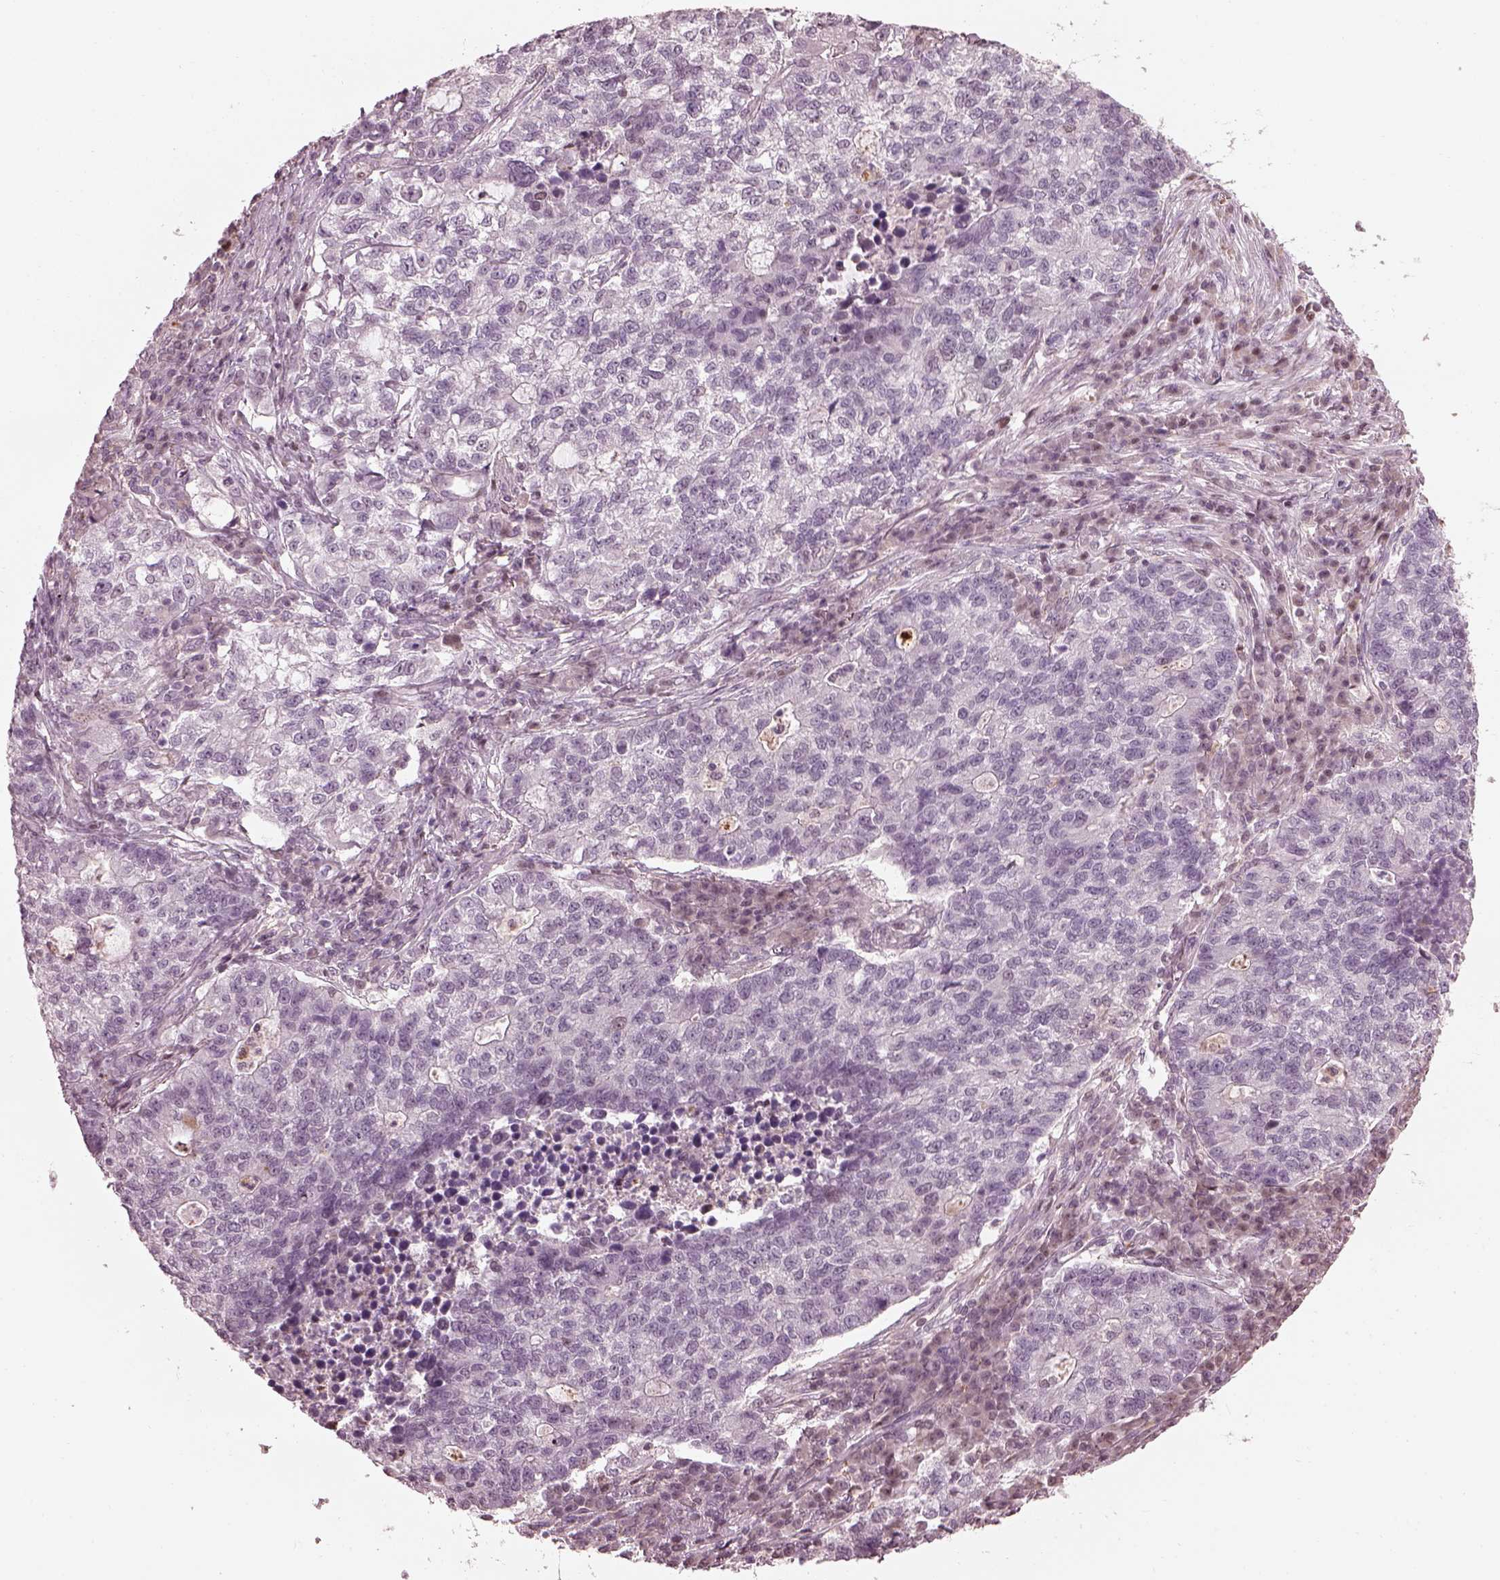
{"staining": {"intensity": "negative", "quantity": "none", "location": "none"}, "tissue": "lung cancer", "cell_type": "Tumor cells", "image_type": "cancer", "snomed": [{"axis": "morphology", "description": "Adenocarcinoma, NOS"}, {"axis": "topography", "description": "Lung"}], "caption": "Lung adenocarcinoma stained for a protein using IHC exhibits no expression tumor cells.", "gene": "BFSP1", "patient": {"sex": "male", "age": 57}}